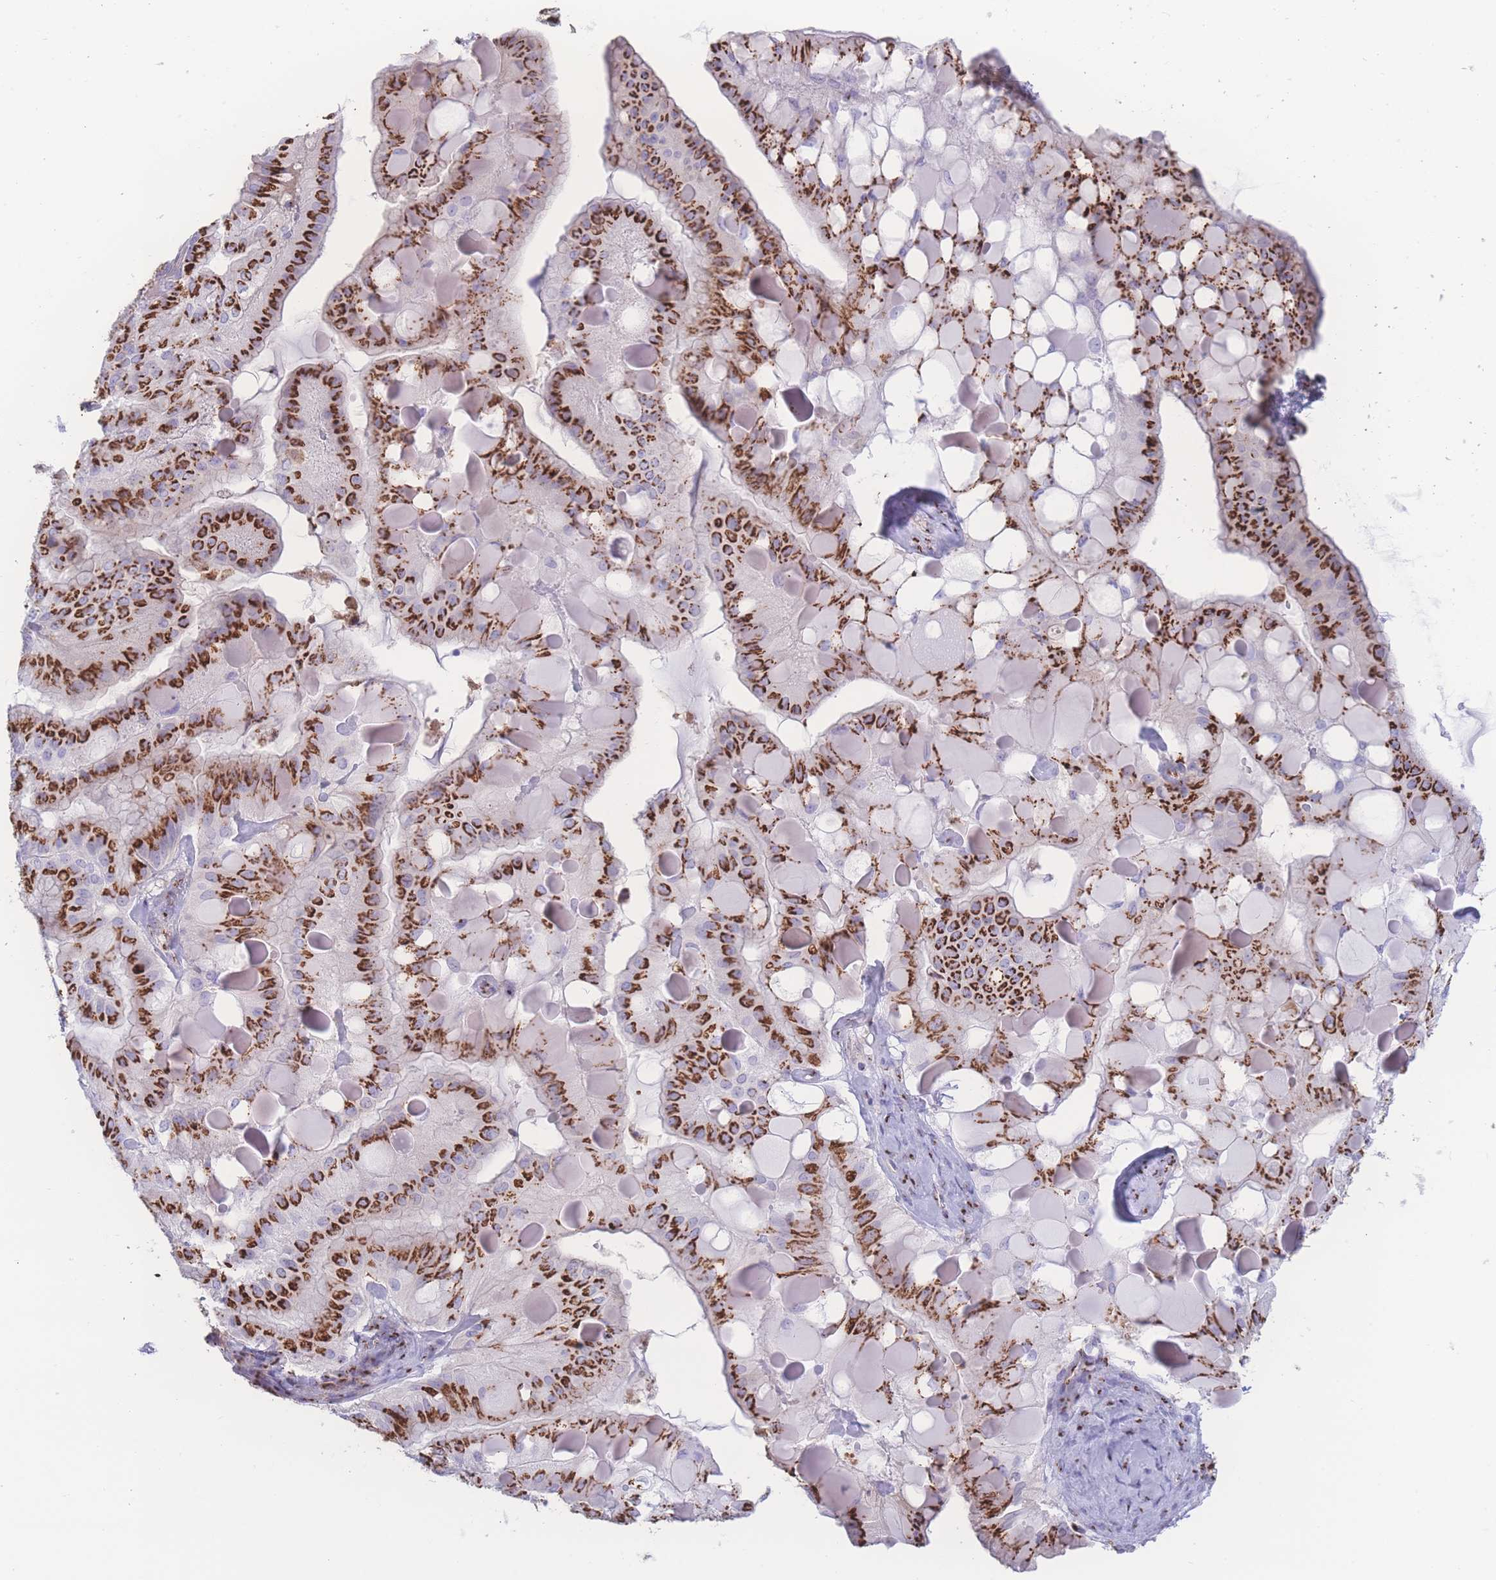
{"staining": {"intensity": "strong", "quantity": ">75%", "location": "cytoplasmic/membranous"}, "tissue": "ovarian cancer", "cell_type": "Tumor cells", "image_type": "cancer", "snomed": [{"axis": "morphology", "description": "Cystadenocarcinoma, mucinous, NOS"}, {"axis": "topography", "description": "Ovary"}], "caption": "High-power microscopy captured an immunohistochemistry (IHC) image of ovarian mucinous cystadenocarcinoma, revealing strong cytoplasmic/membranous positivity in about >75% of tumor cells.", "gene": "GOLM2", "patient": {"sex": "female", "age": 61}}